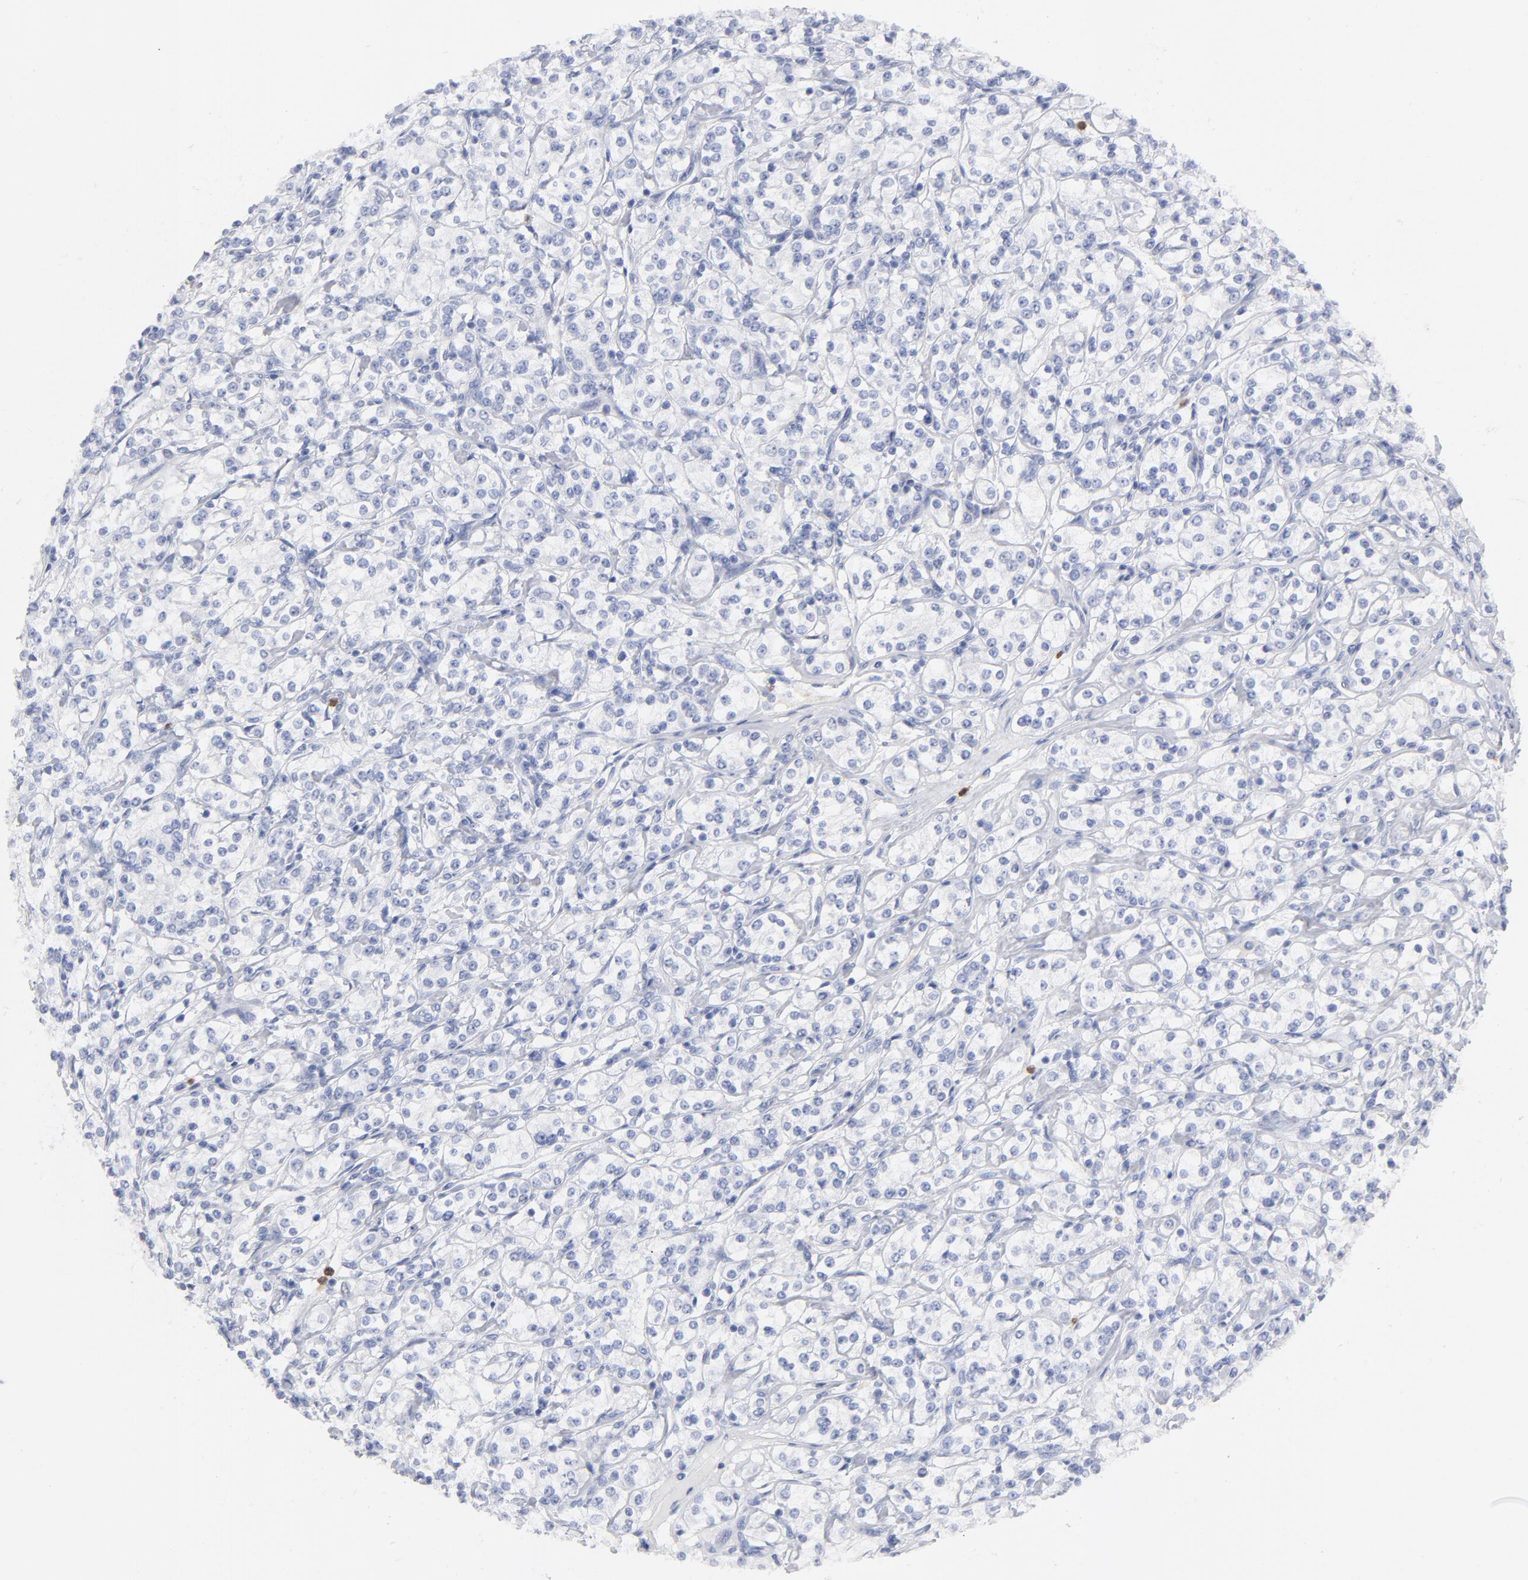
{"staining": {"intensity": "negative", "quantity": "none", "location": "none"}, "tissue": "renal cancer", "cell_type": "Tumor cells", "image_type": "cancer", "snomed": [{"axis": "morphology", "description": "Adenocarcinoma, NOS"}, {"axis": "topography", "description": "Kidney"}], "caption": "Micrograph shows no protein positivity in tumor cells of adenocarcinoma (renal) tissue.", "gene": "ARG1", "patient": {"sex": "male", "age": 77}}